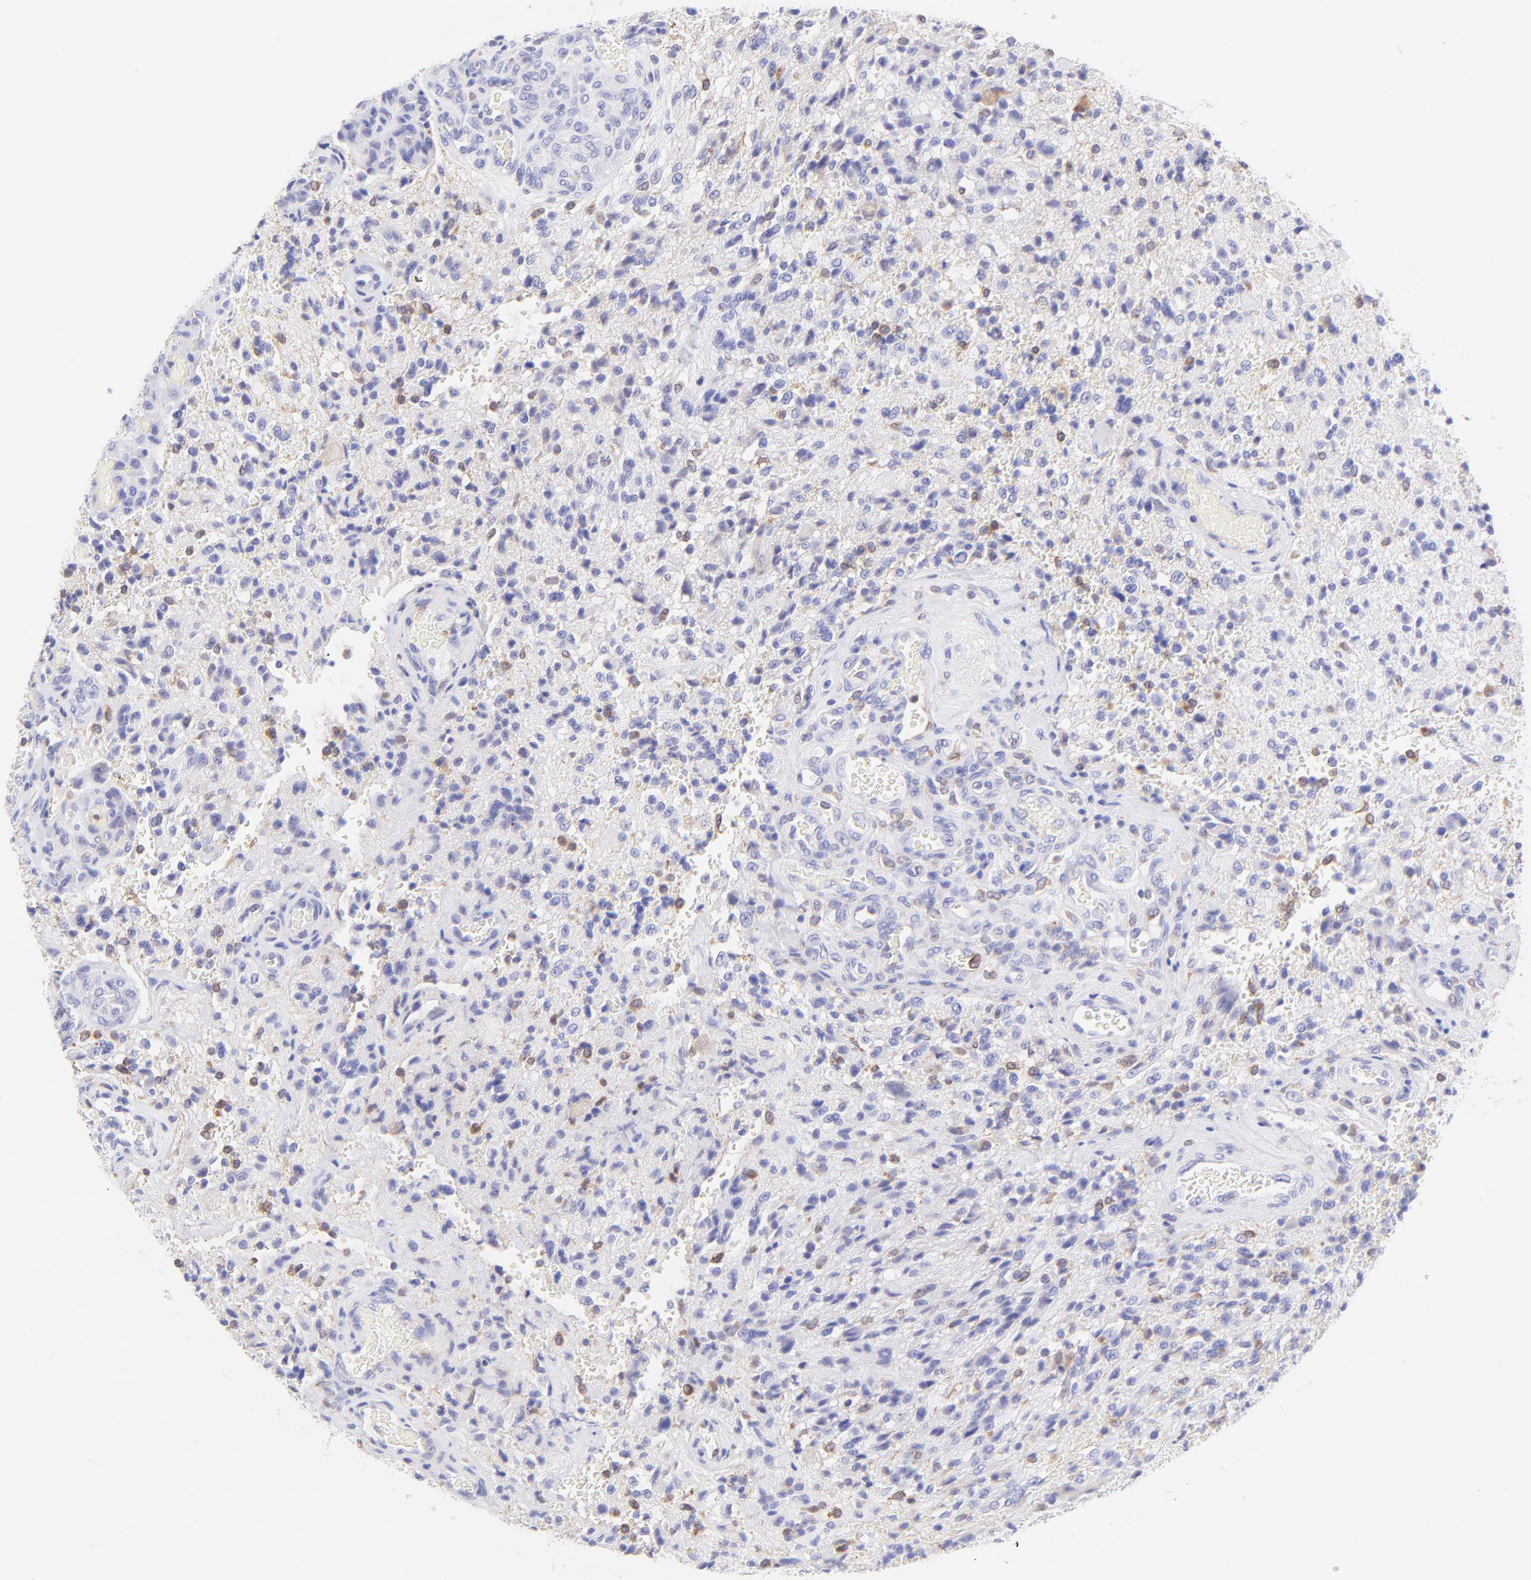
{"staining": {"intensity": "moderate", "quantity": "<25%", "location": "cytoplasmic/membranous"}, "tissue": "glioma", "cell_type": "Tumor cells", "image_type": "cancer", "snomed": [{"axis": "morphology", "description": "Normal tissue, NOS"}, {"axis": "morphology", "description": "Glioma, malignant, High grade"}, {"axis": "topography", "description": "Cerebral cortex"}], "caption": "Tumor cells reveal moderate cytoplasmic/membranous positivity in about <25% of cells in malignant glioma (high-grade). Using DAB (brown) and hematoxylin (blue) stains, captured at high magnification using brightfield microscopy.", "gene": "IRAG2", "patient": {"sex": "male", "age": 56}}